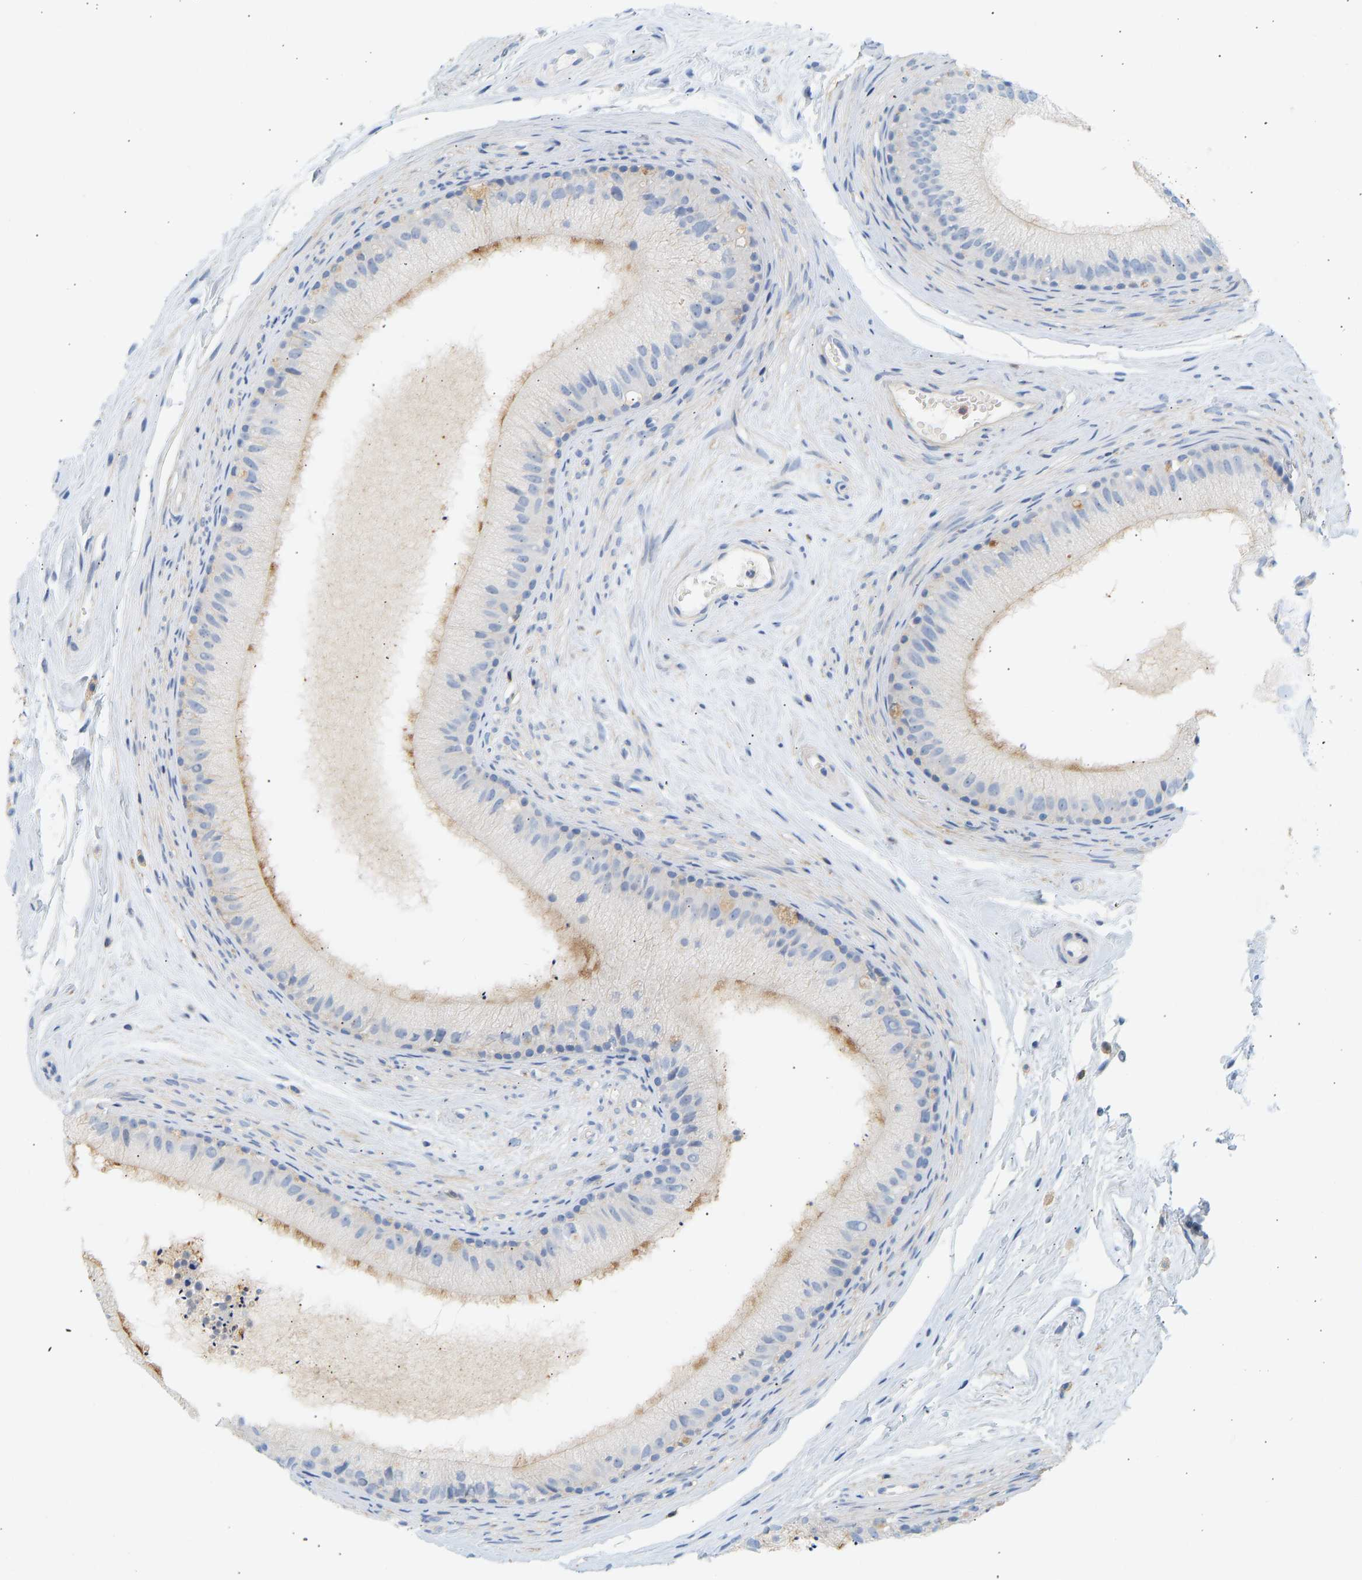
{"staining": {"intensity": "moderate", "quantity": "<25%", "location": "cytoplasmic/membranous"}, "tissue": "epididymis", "cell_type": "Glandular cells", "image_type": "normal", "snomed": [{"axis": "morphology", "description": "Normal tissue, NOS"}, {"axis": "topography", "description": "Epididymis"}], "caption": "Immunohistochemical staining of normal epididymis shows low levels of moderate cytoplasmic/membranous expression in approximately <25% of glandular cells. The protein of interest is shown in brown color, while the nuclei are stained blue.", "gene": "BVES", "patient": {"sex": "male", "age": 56}}